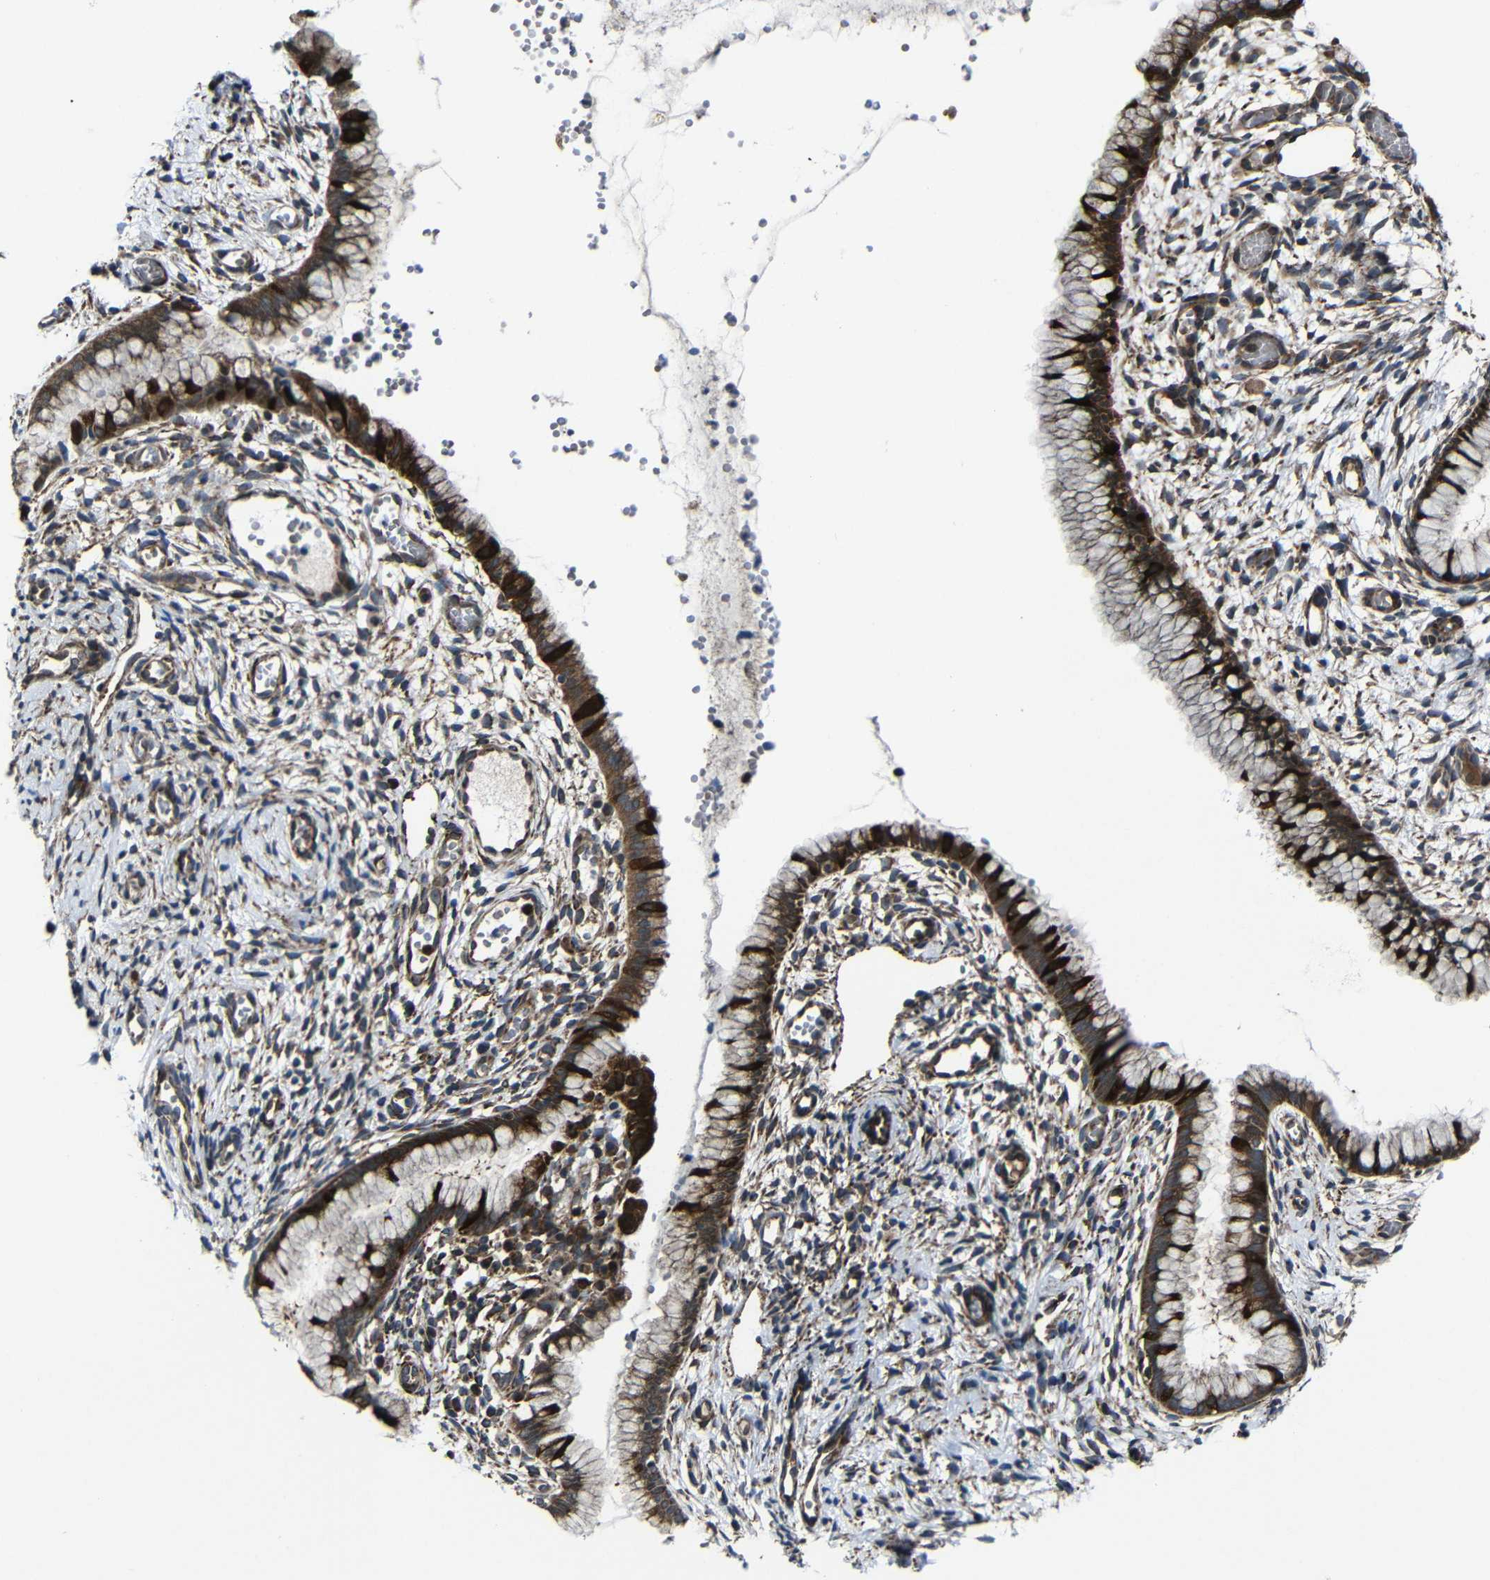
{"staining": {"intensity": "strong", "quantity": ">75%", "location": "cytoplasmic/membranous"}, "tissue": "cervix", "cell_type": "Glandular cells", "image_type": "normal", "snomed": [{"axis": "morphology", "description": "Normal tissue, NOS"}, {"axis": "topography", "description": "Cervix"}], "caption": "High-magnification brightfield microscopy of normal cervix stained with DAB (brown) and counterstained with hematoxylin (blue). glandular cells exhibit strong cytoplasmic/membranous staining is seen in approximately>75% of cells.", "gene": "KIAA0513", "patient": {"sex": "female", "age": 65}}